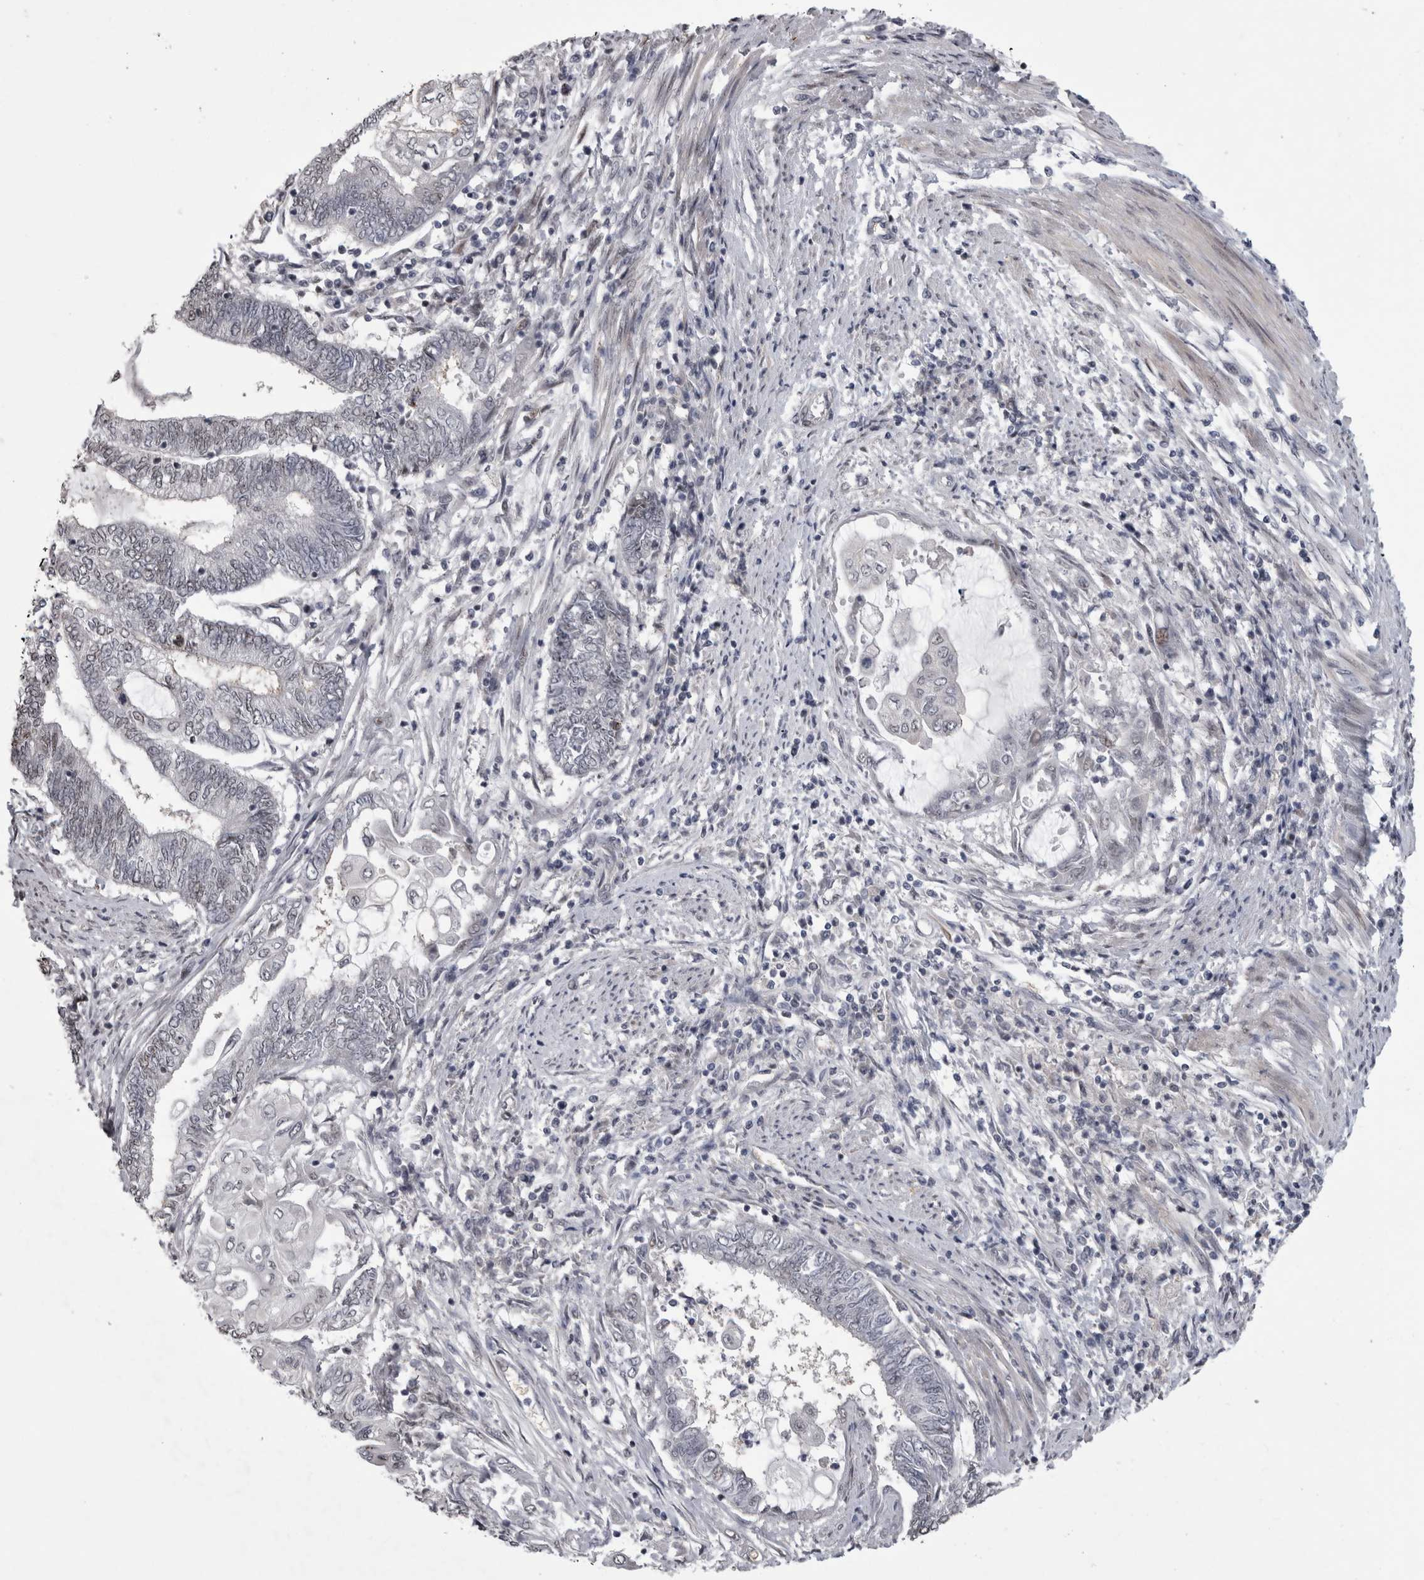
{"staining": {"intensity": "negative", "quantity": "none", "location": "none"}, "tissue": "endometrial cancer", "cell_type": "Tumor cells", "image_type": "cancer", "snomed": [{"axis": "morphology", "description": "Adenocarcinoma, NOS"}, {"axis": "topography", "description": "Uterus"}, {"axis": "topography", "description": "Endometrium"}], "caption": "High magnification brightfield microscopy of endometrial cancer (adenocarcinoma) stained with DAB (brown) and counterstained with hematoxylin (blue): tumor cells show no significant expression.", "gene": "IFI44", "patient": {"sex": "female", "age": 70}}